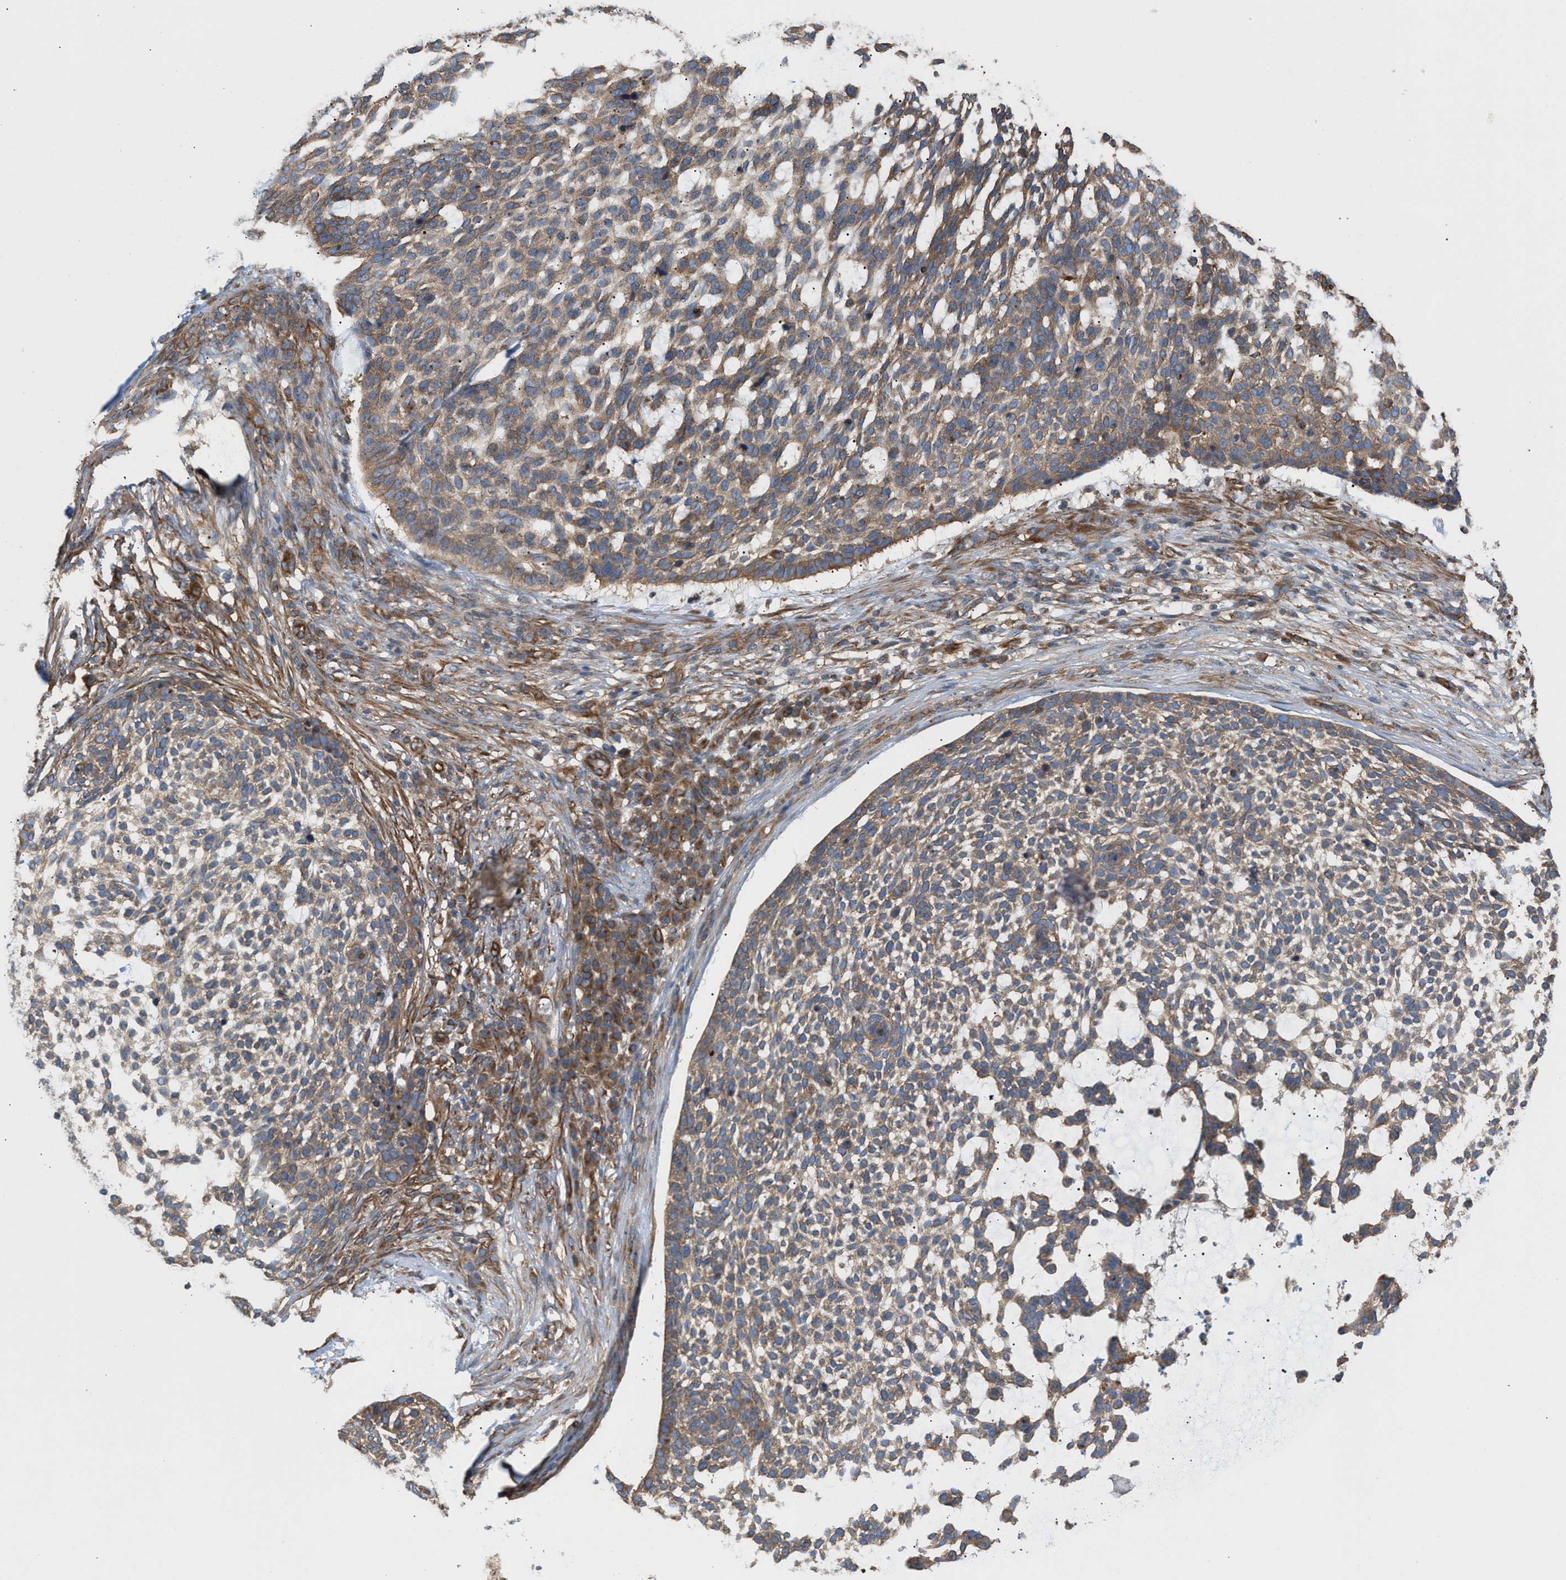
{"staining": {"intensity": "weak", "quantity": ">75%", "location": "cytoplasmic/membranous"}, "tissue": "skin cancer", "cell_type": "Tumor cells", "image_type": "cancer", "snomed": [{"axis": "morphology", "description": "Basal cell carcinoma"}, {"axis": "topography", "description": "Skin"}], "caption": "IHC micrograph of basal cell carcinoma (skin) stained for a protein (brown), which displays low levels of weak cytoplasmic/membranous expression in approximately >75% of tumor cells.", "gene": "EPS15L1", "patient": {"sex": "female", "age": 64}}